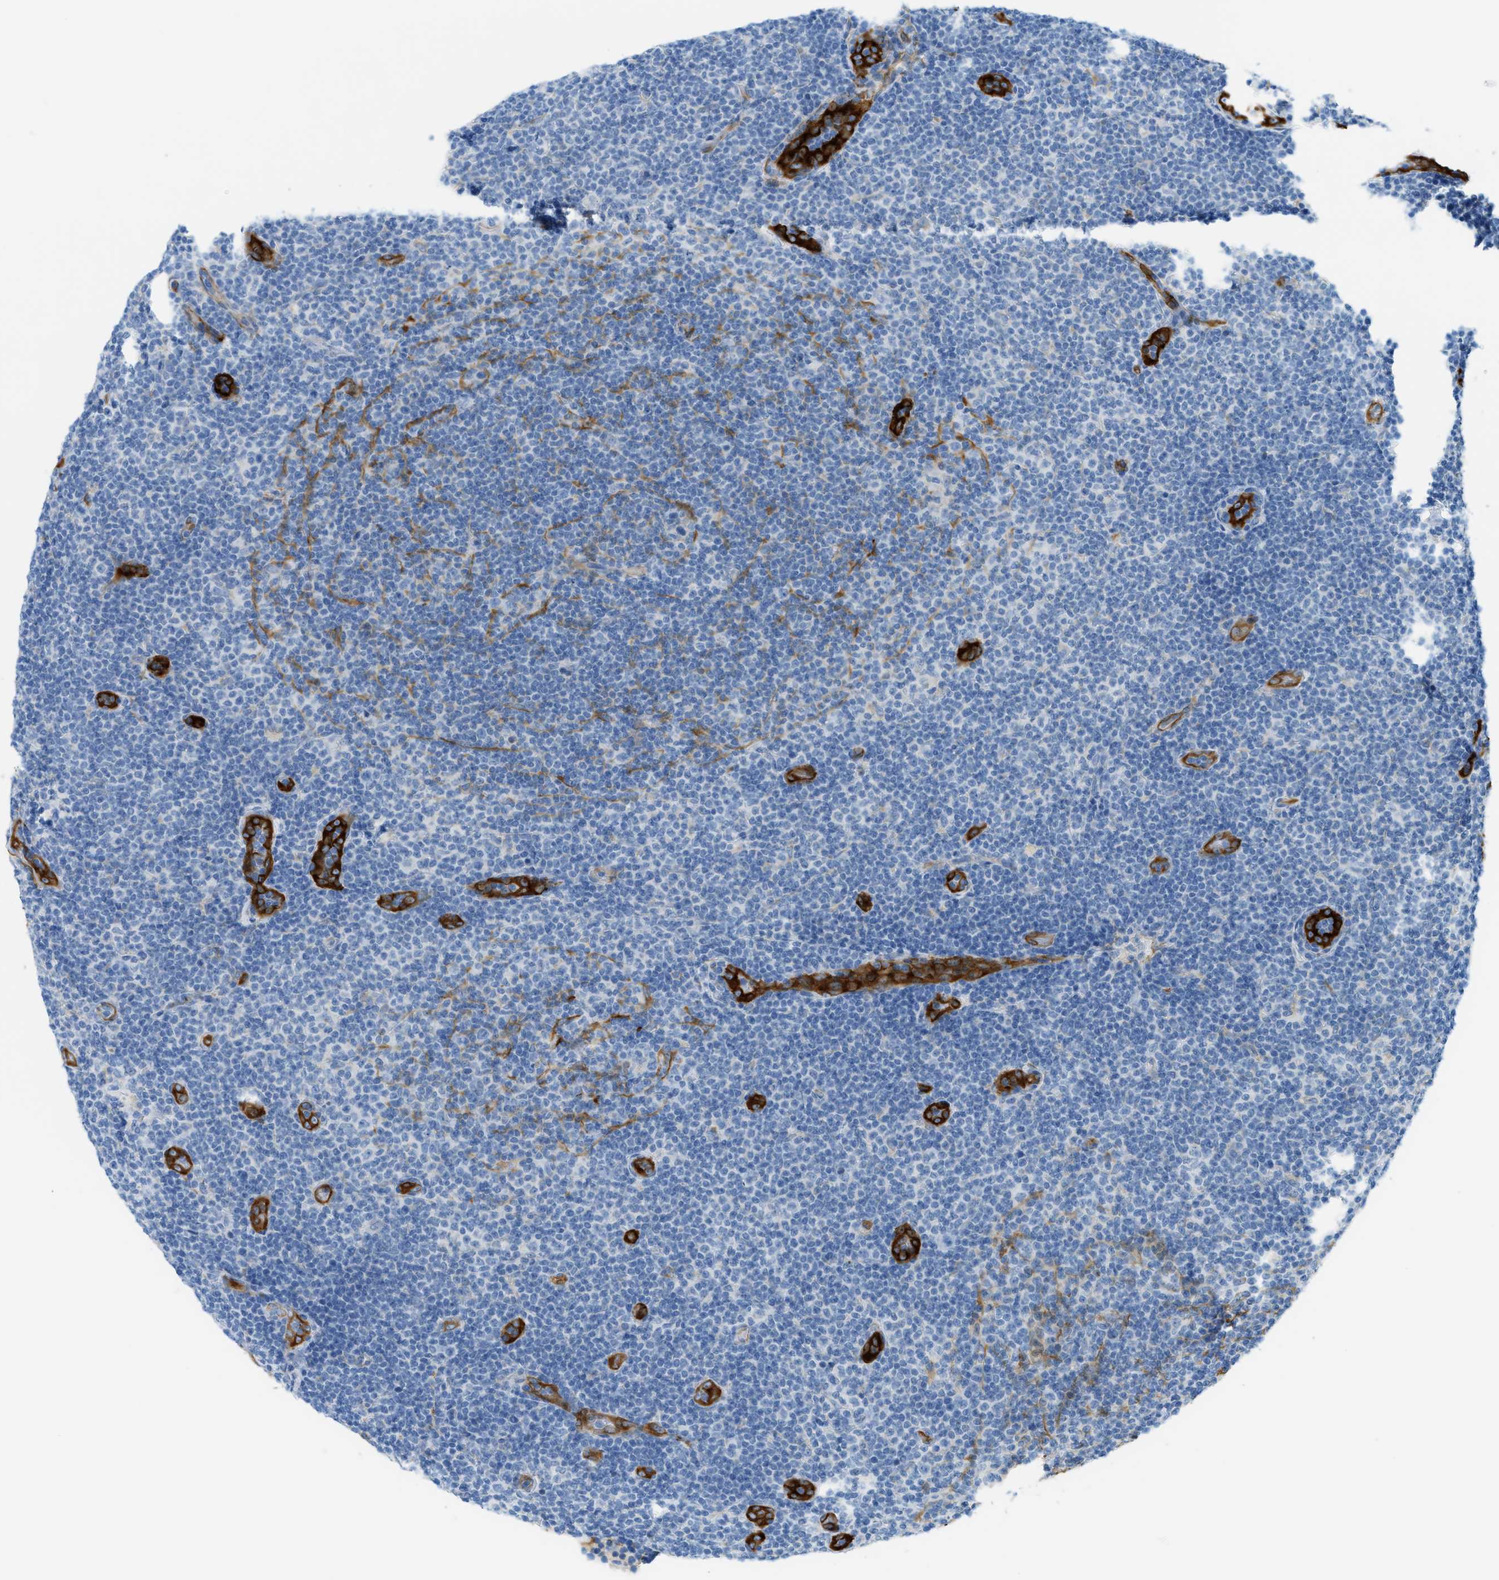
{"staining": {"intensity": "negative", "quantity": "none", "location": "none"}, "tissue": "lymphoma", "cell_type": "Tumor cells", "image_type": "cancer", "snomed": [{"axis": "morphology", "description": "Malignant lymphoma, non-Hodgkin's type, Low grade"}, {"axis": "topography", "description": "Lymph node"}], "caption": "Tumor cells show no significant expression in malignant lymphoma, non-Hodgkin's type (low-grade).", "gene": "MYH11", "patient": {"sex": "male", "age": 83}}